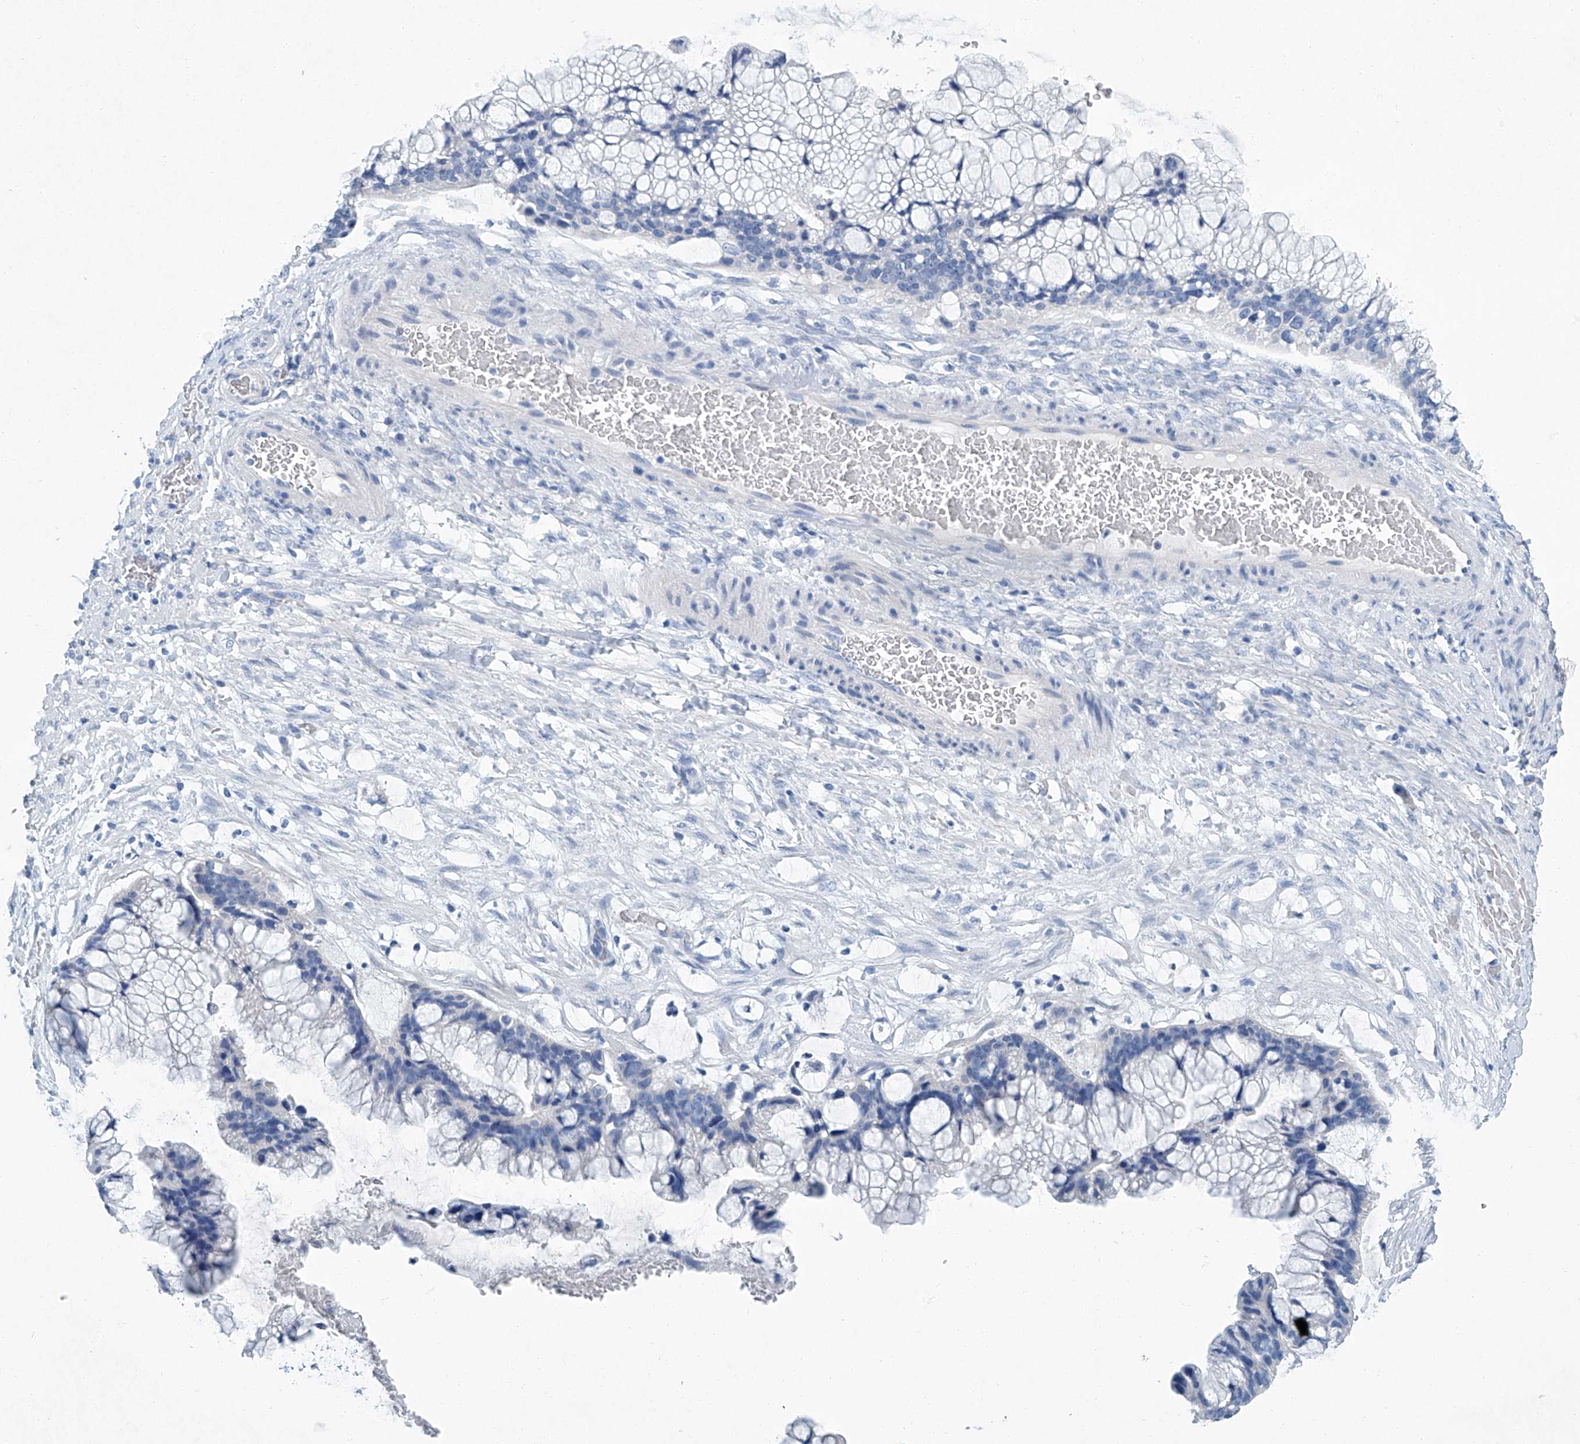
{"staining": {"intensity": "negative", "quantity": "none", "location": "none"}, "tissue": "ovarian cancer", "cell_type": "Tumor cells", "image_type": "cancer", "snomed": [{"axis": "morphology", "description": "Cystadenocarcinoma, mucinous, NOS"}, {"axis": "topography", "description": "Ovary"}], "caption": "Immunohistochemistry (IHC) photomicrograph of neoplastic tissue: ovarian cancer stained with DAB (3,3'-diaminobenzidine) demonstrates no significant protein positivity in tumor cells.", "gene": "CYP2A7", "patient": {"sex": "female", "age": 37}}